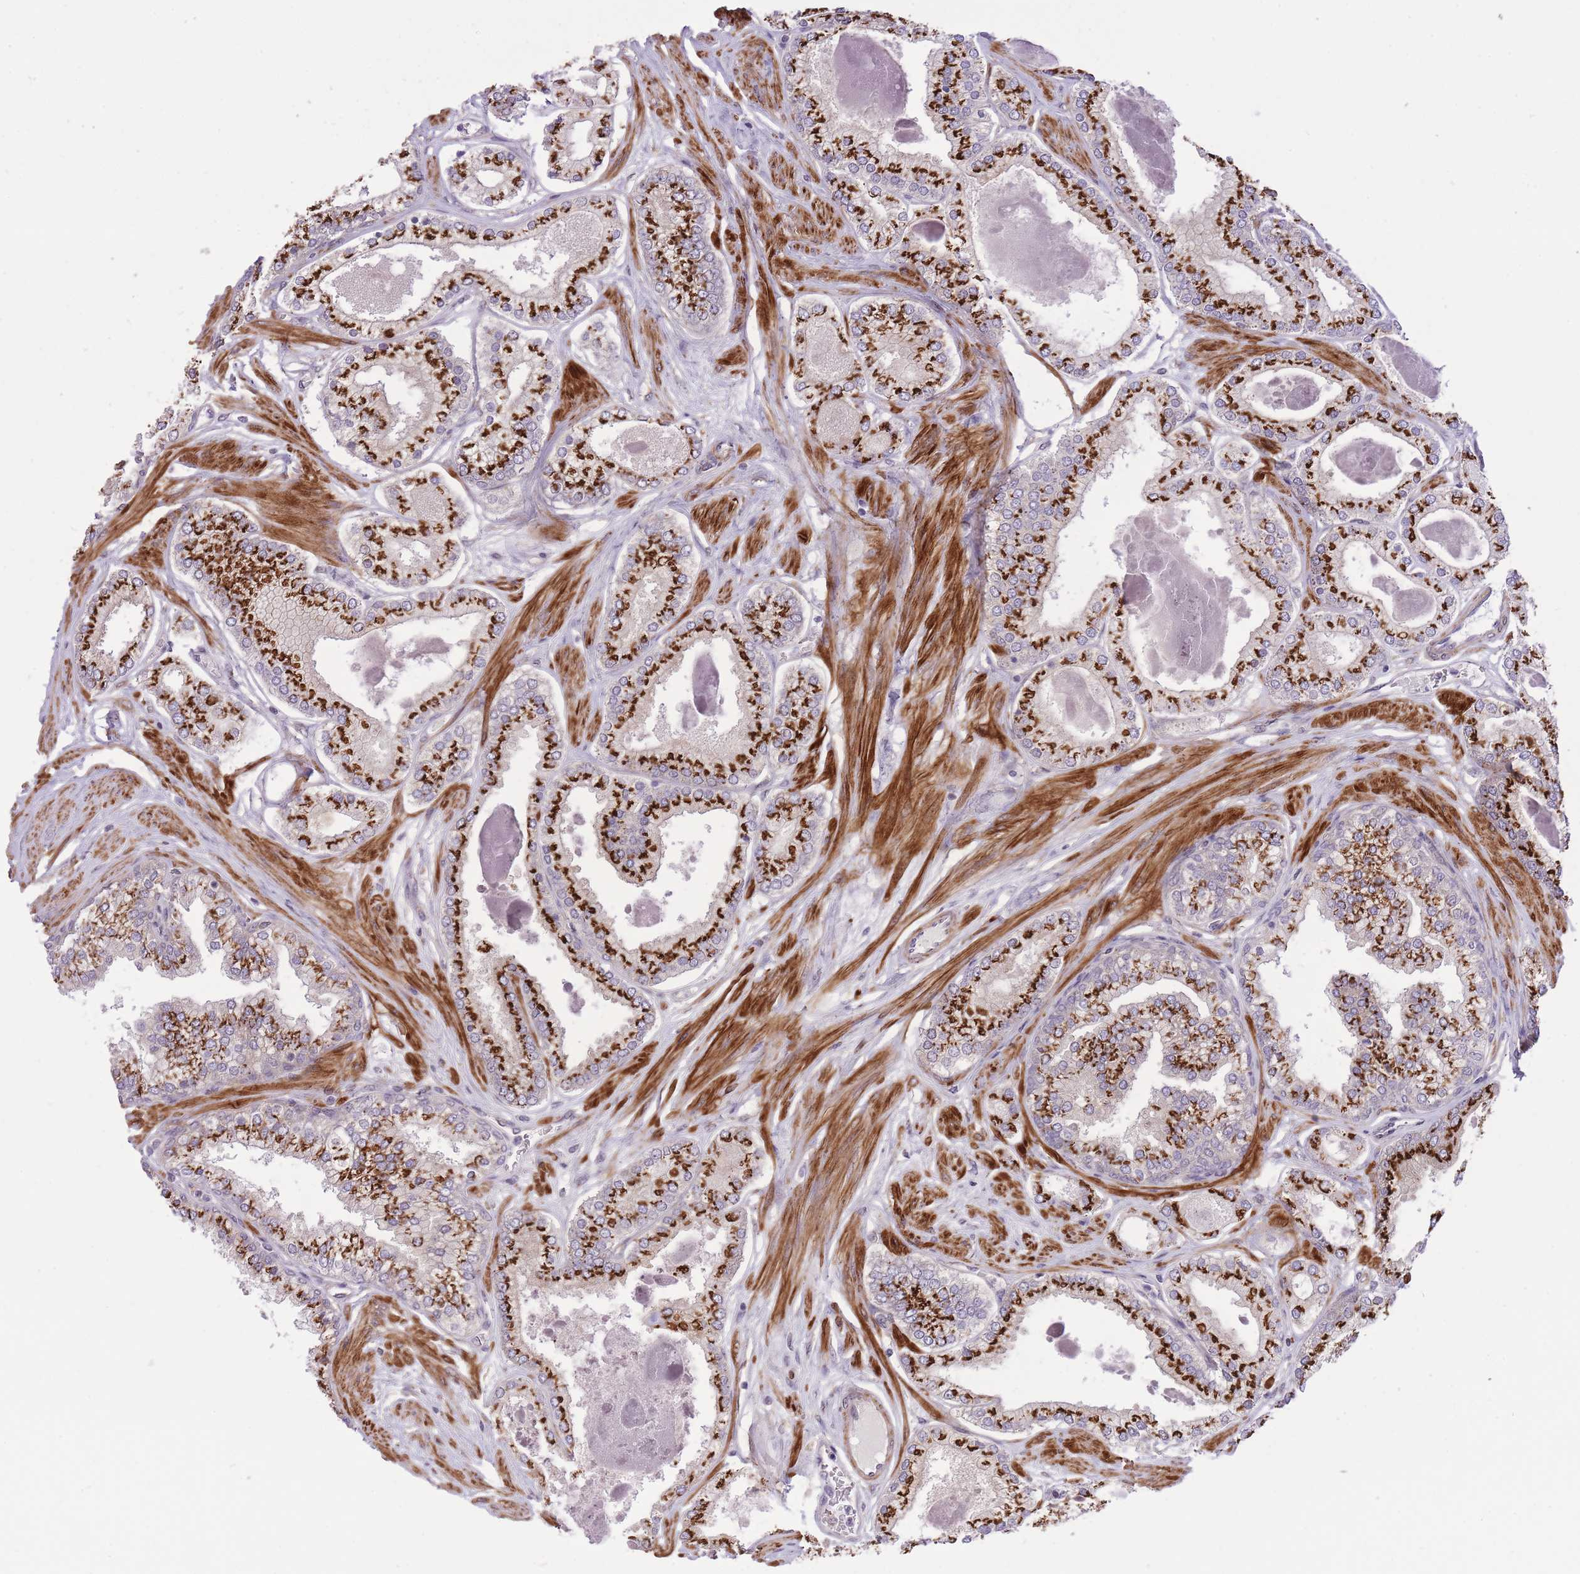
{"staining": {"intensity": "strong", "quantity": ">75%", "location": "cytoplasmic/membranous"}, "tissue": "prostate cancer", "cell_type": "Tumor cells", "image_type": "cancer", "snomed": [{"axis": "morphology", "description": "Adenocarcinoma, Low grade"}, {"axis": "topography", "description": "Prostate"}], "caption": "An immunohistochemistry (IHC) histopathology image of neoplastic tissue is shown. Protein staining in brown labels strong cytoplasmic/membranous positivity in prostate cancer within tumor cells. Using DAB (brown) and hematoxylin (blue) stains, captured at high magnification using brightfield microscopy.", "gene": "ZBED5", "patient": {"sex": "male", "age": 42}}